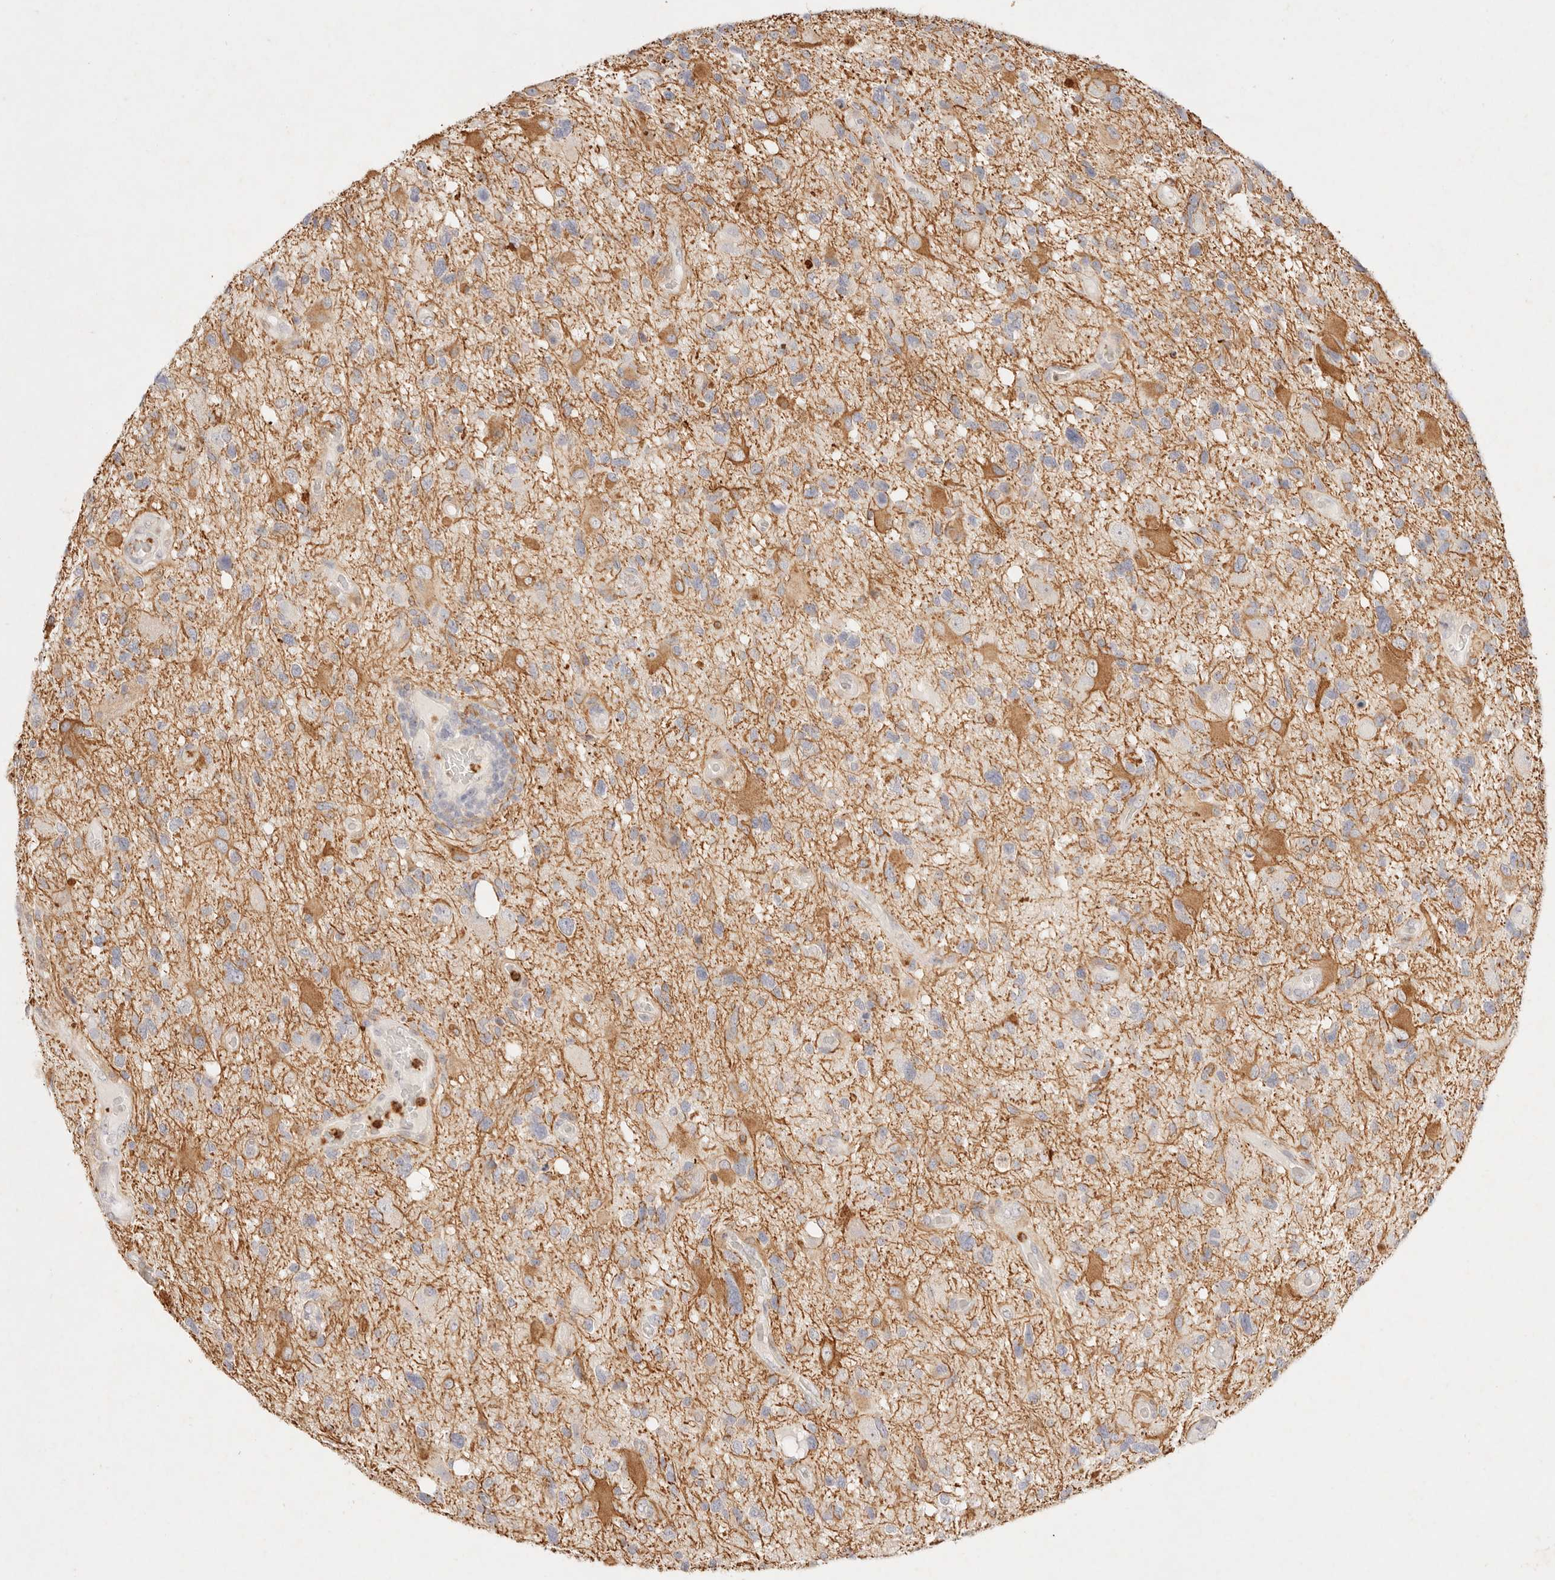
{"staining": {"intensity": "moderate", "quantity": "<25%", "location": "cytoplasmic/membranous"}, "tissue": "glioma", "cell_type": "Tumor cells", "image_type": "cancer", "snomed": [{"axis": "morphology", "description": "Glioma, malignant, High grade"}, {"axis": "topography", "description": "Brain"}], "caption": "Malignant glioma (high-grade) stained with a protein marker shows moderate staining in tumor cells.", "gene": "GPR84", "patient": {"sex": "male", "age": 33}}